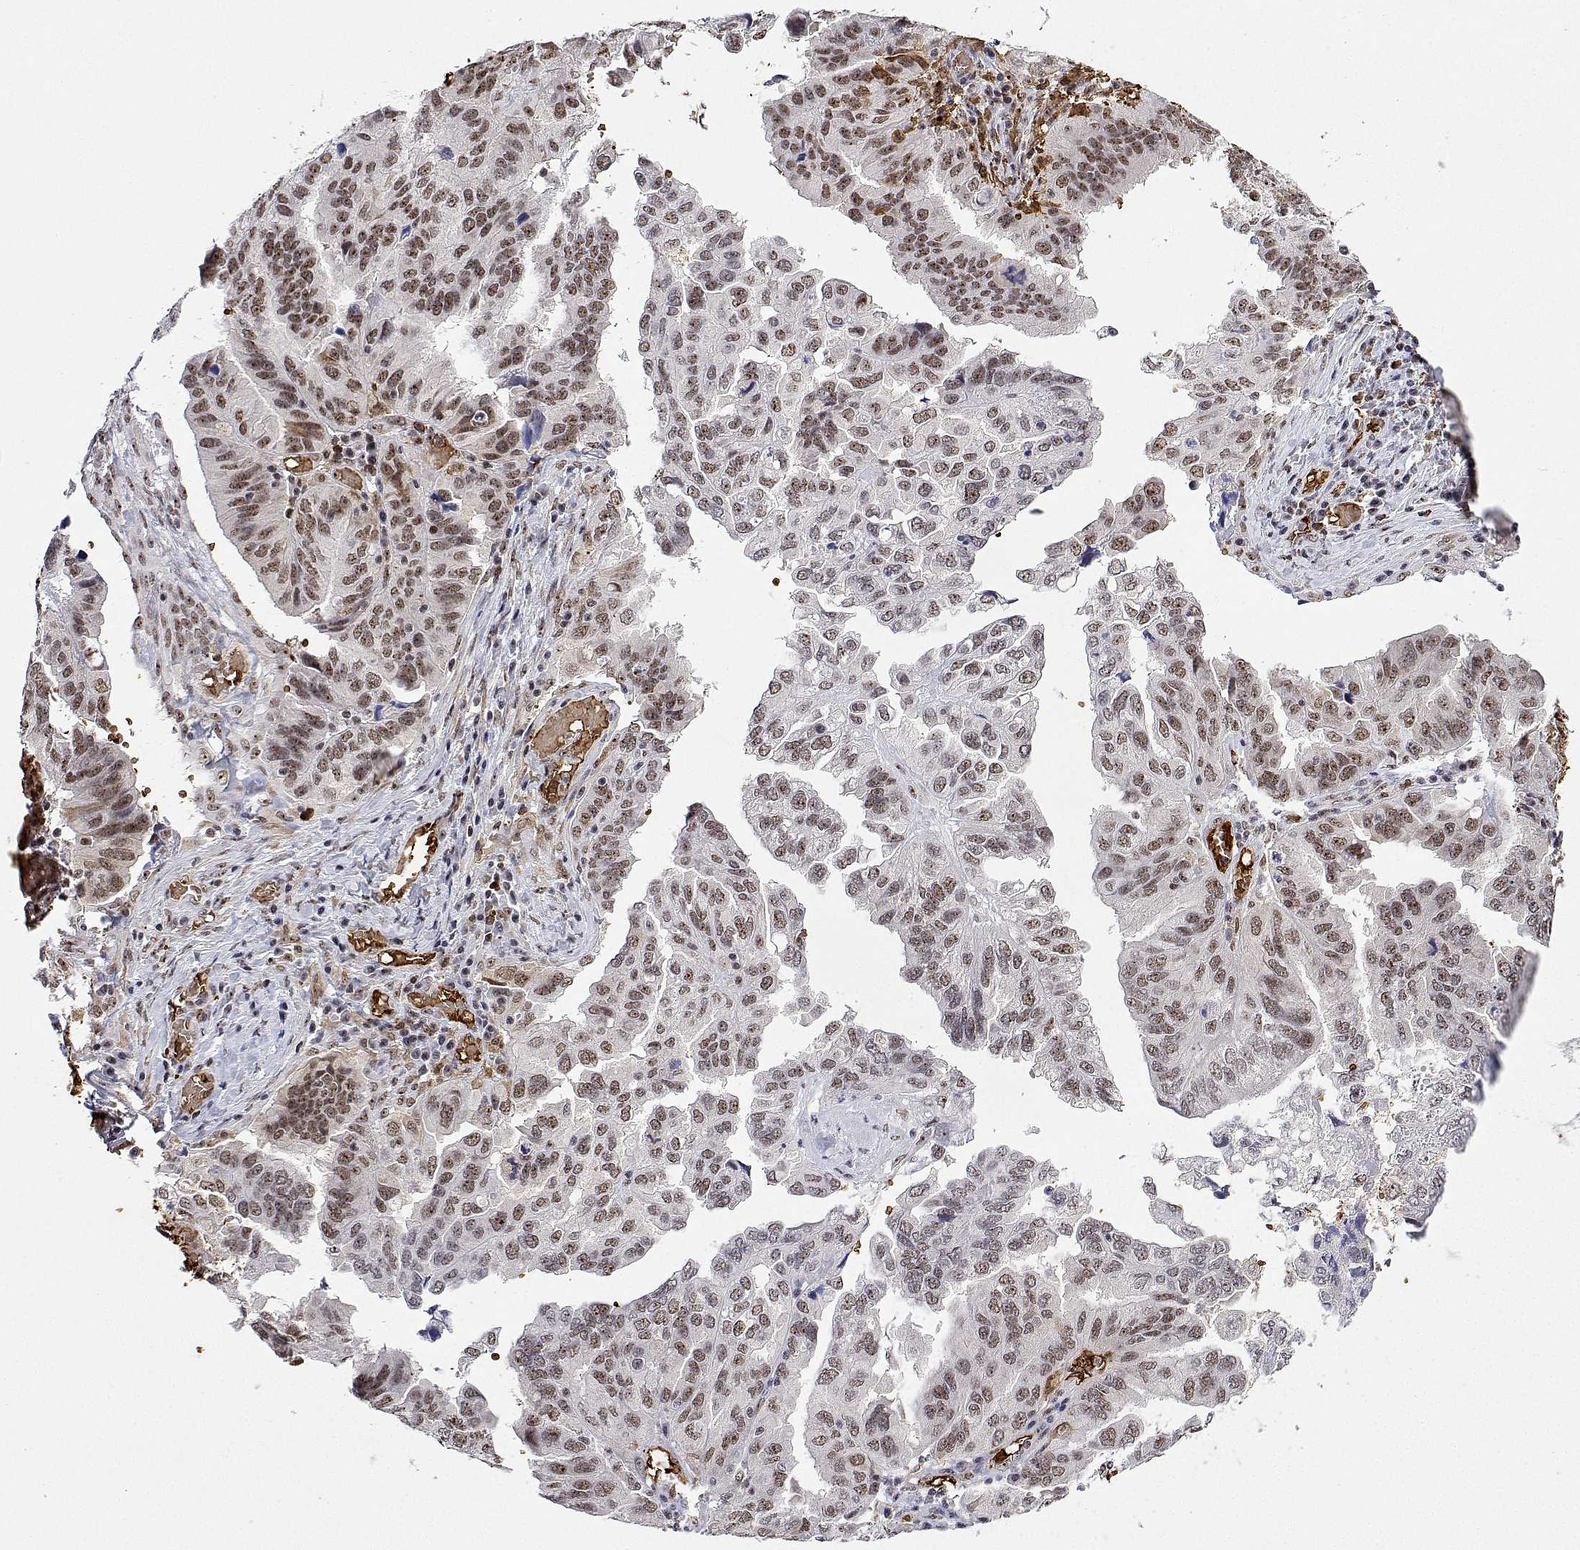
{"staining": {"intensity": "moderate", "quantity": "25%-75%", "location": "nuclear"}, "tissue": "ovarian cancer", "cell_type": "Tumor cells", "image_type": "cancer", "snomed": [{"axis": "morphology", "description": "Cystadenocarcinoma, serous, NOS"}, {"axis": "topography", "description": "Ovary"}], "caption": "DAB immunohistochemical staining of human ovarian cancer (serous cystadenocarcinoma) exhibits moderate nuclear protein expression in approximately 25%-75% of tumor cells.", "gene": "ADAR", "patient": {"sex": "female", "age": 79}}